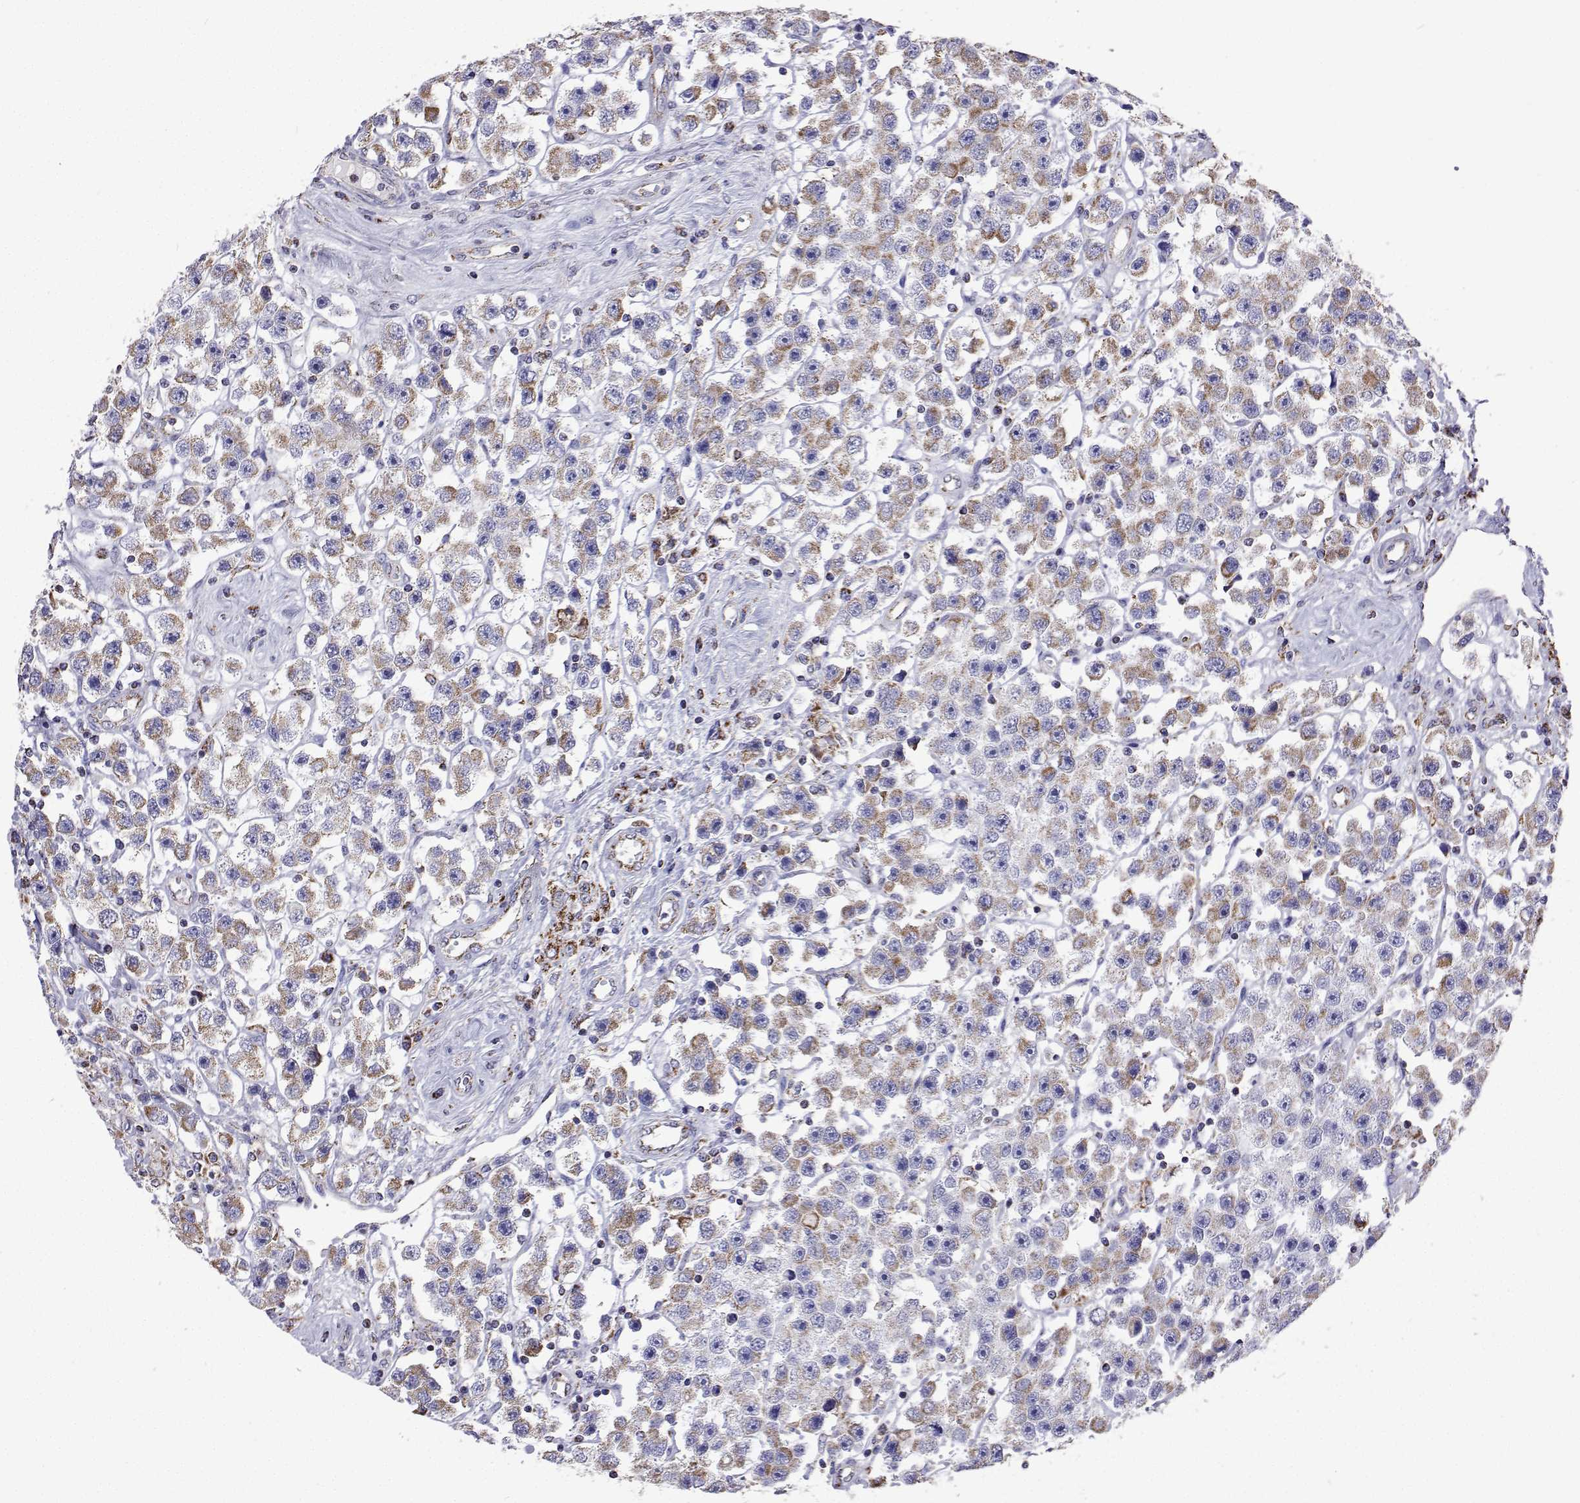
{"staining": {"intensity": "weak", "quantity": "25%-75%", "location": "cytoplasmic/membranous"}, "tissue": "testis cancer", "cell_type": "Tumor cells", "image_type": "cancer", "snomed": [{"axis": "morphology", "description": "Seminoma, NOS"}, {"axis": "topography", "description": "Testis"}], "caption": "Immunohistochemistry (DAB) staining of human testis cancer (seminoma) demonstrates weak cytoplasmic/membranous protein positivity in approximately 25%-75% of tumor cells.", "gene": "MCCC2", "patient": {"sex": "male", "age": 45}}